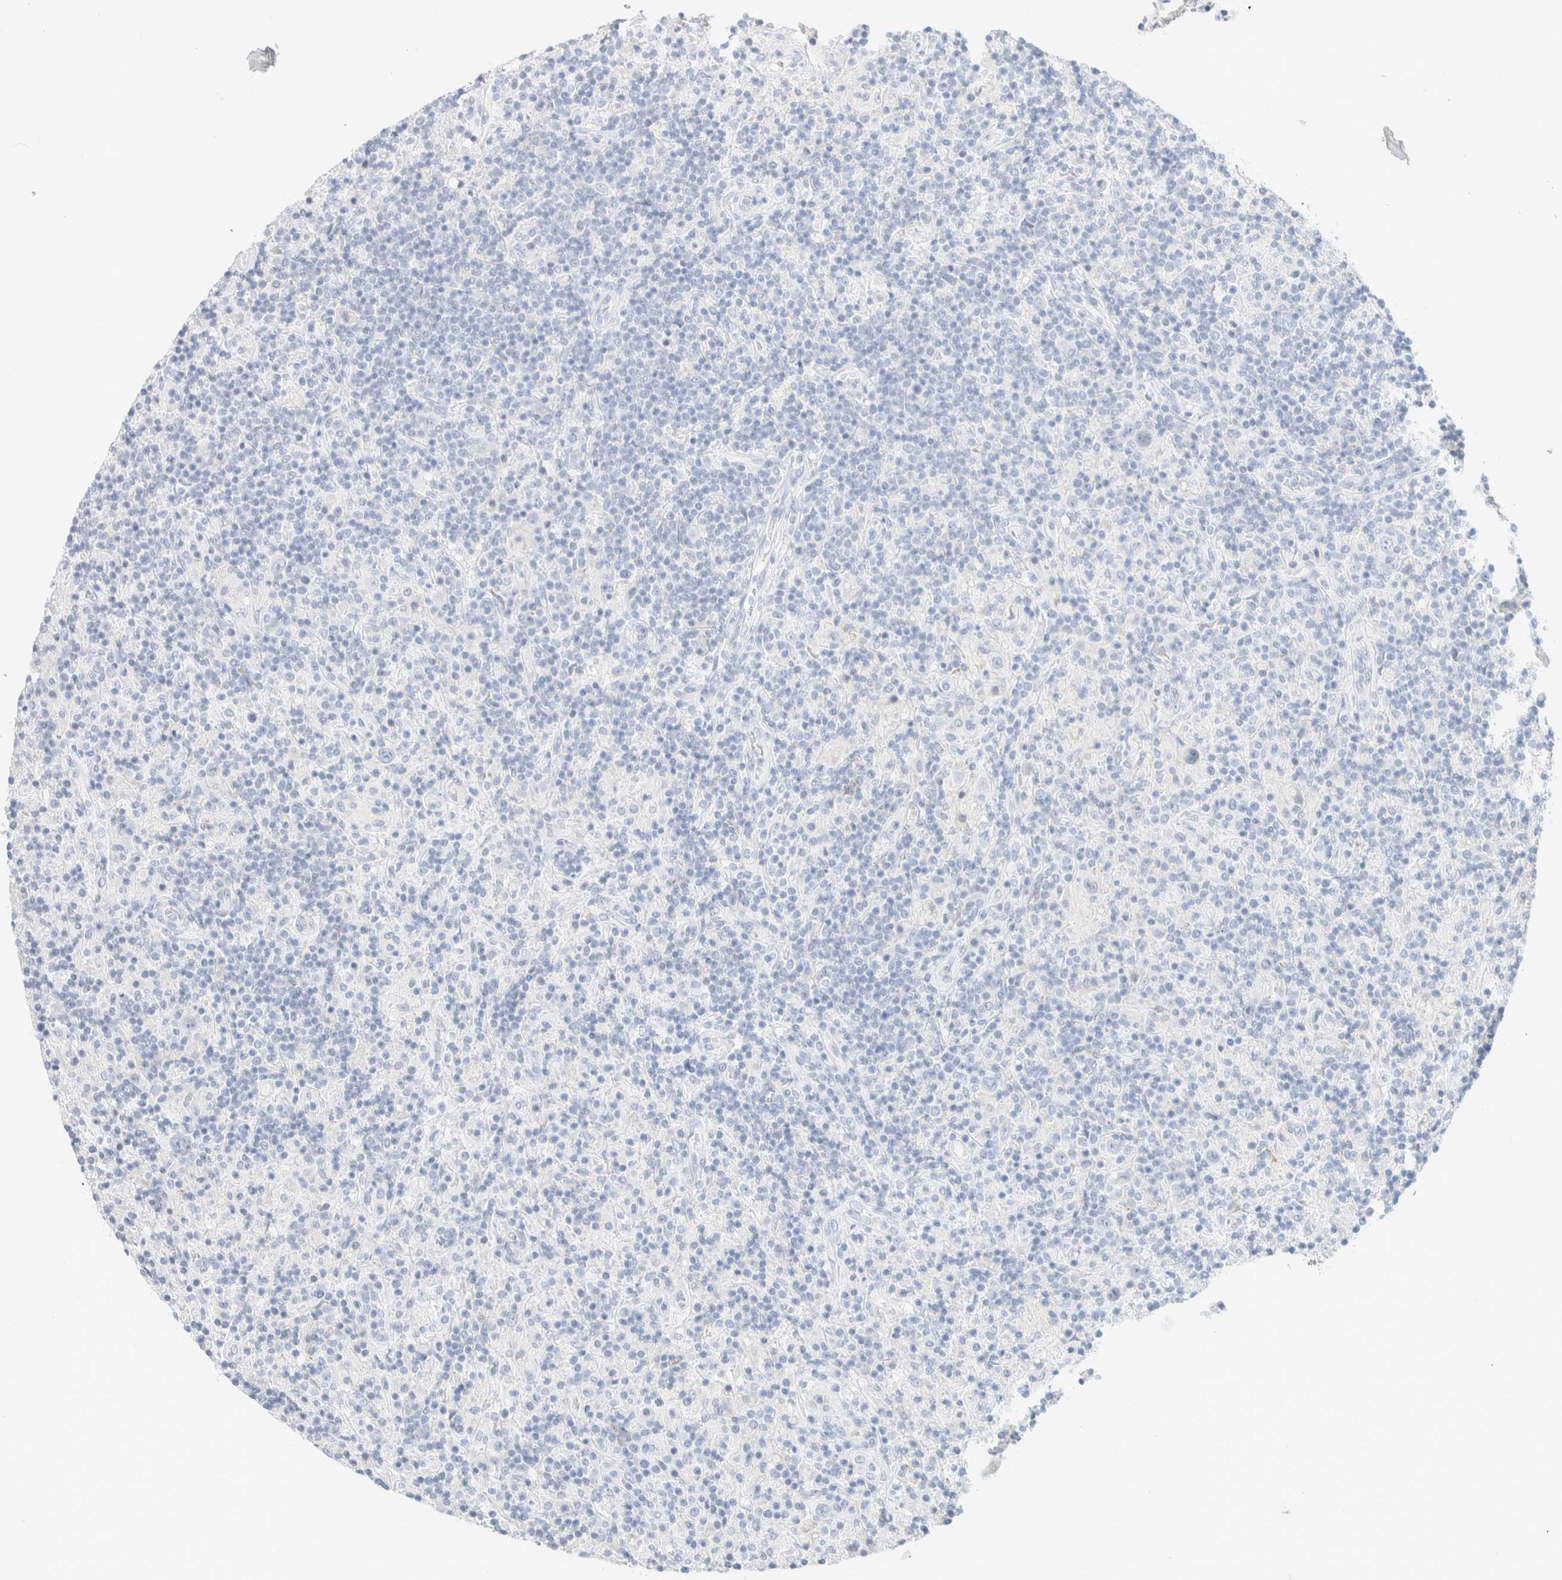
{"staining": {"intensity": "negative", "quantity": "none", "location": "none"}, "tissue": "lymphoma", "cell_type": "Tumor cells", "image_type": "cancer", "snomed": [{"axis": "morphology", "description": "Hodgkin's disease, NOS"}, {"axis": "topography", "description": "Lymph node"}], "caption": "Immunohistochemistry histopathology image of neoplastic tissue: lymphoma stained with DAB (3,3'-diaminobenzidine) shows no significant protein staining in tumor cells. (DAB (3,3'-diaminobenzidine) immunohistochemistry with hematoxylin counter stain).", "gene": "CPQ", "patient": {"sex": "male", "age": 70}}